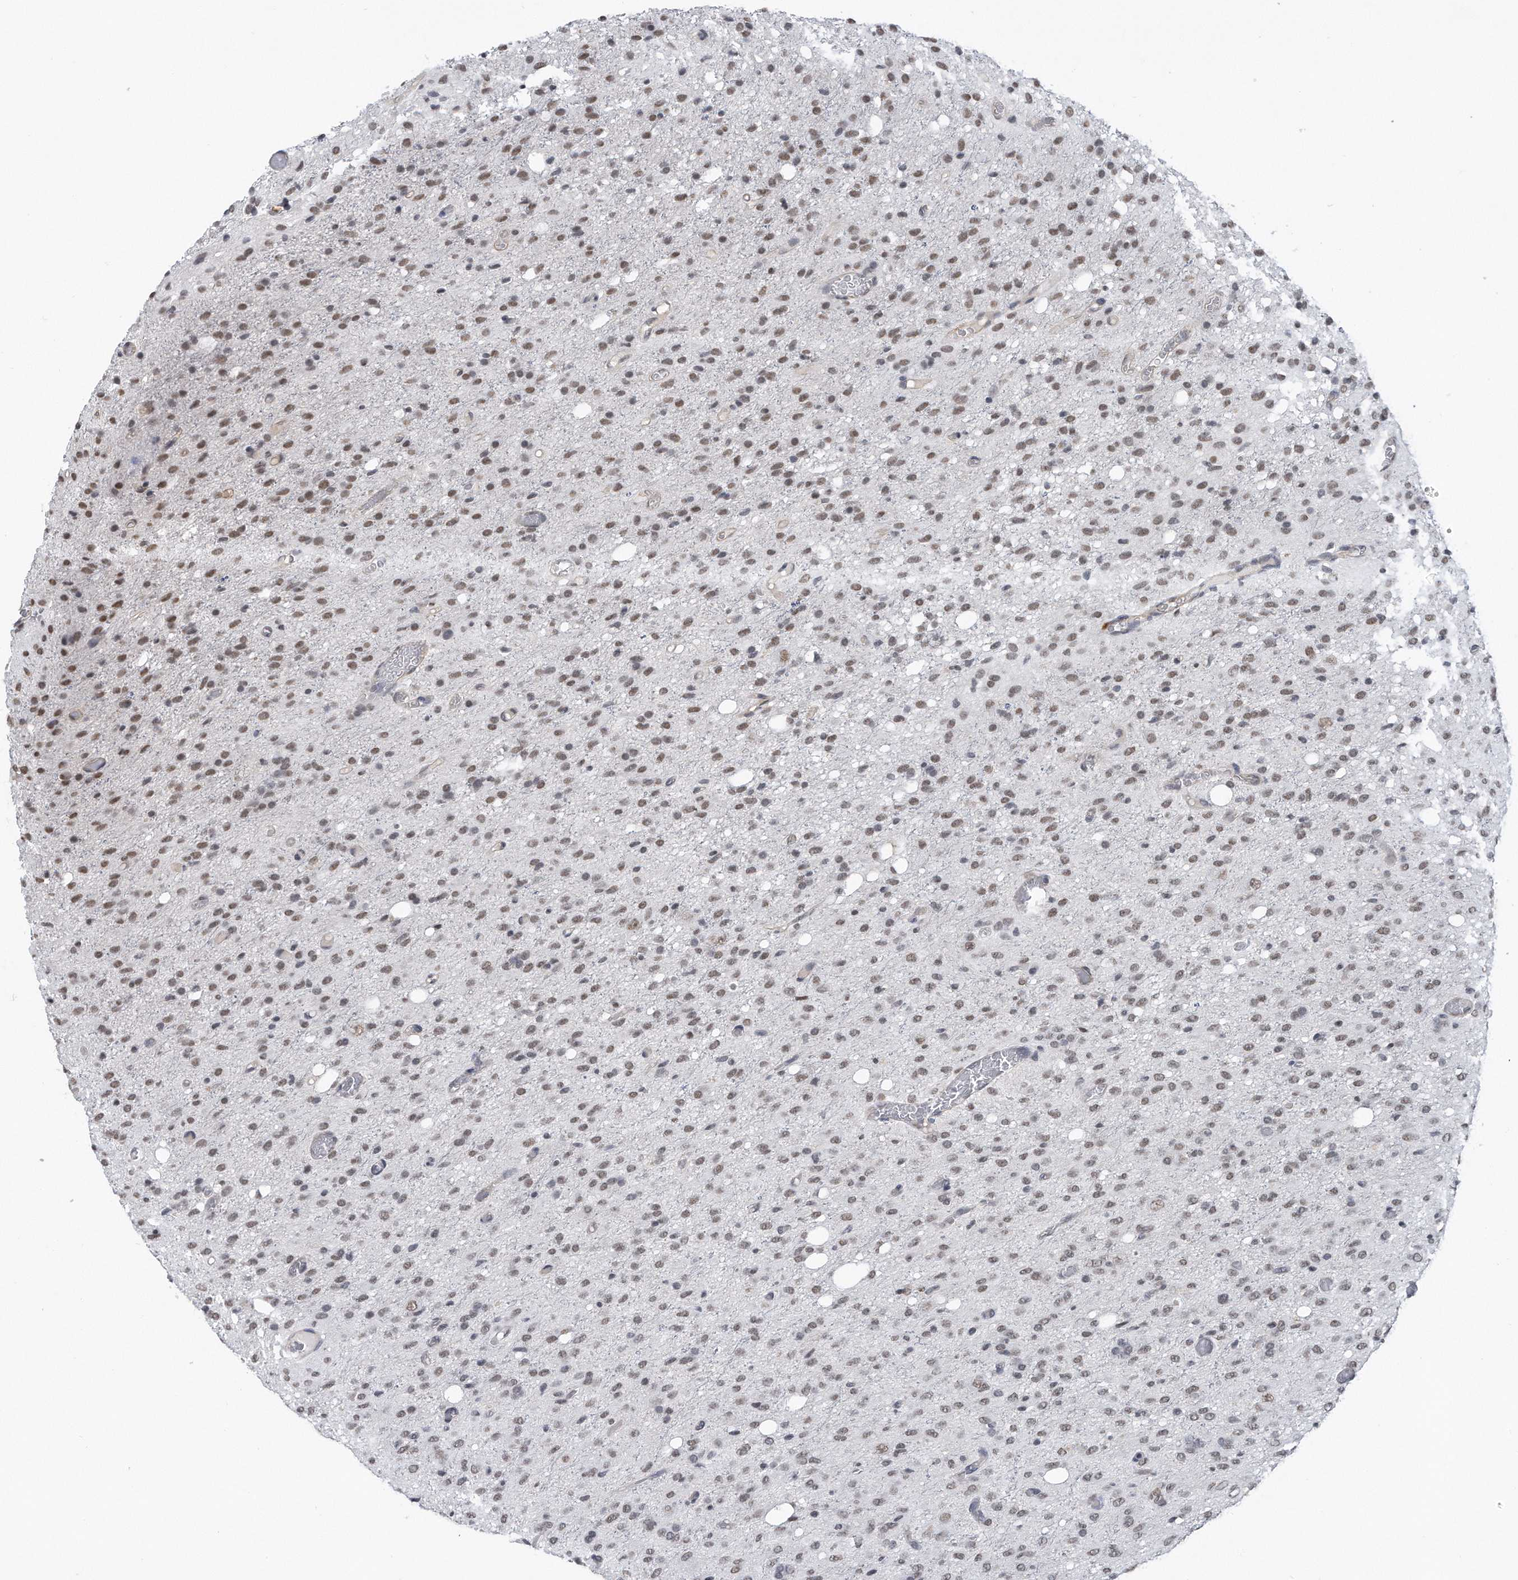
{"staining": {"intensity": "moderate", "quantity": ">75%", "location": "nuclear"}, "tissue": "glioma", "cell_type": "Tumor cells", "image_type": "cancer", "snomed": [{"axis": "morphology", "description": "Glioma, malignant, High grade"}, {"axis": "topography", "description": "Brain"}], "caption": "An image of malignant glioma (high-grade) stained for a protein demonstrates moderate nuclear brown staining in tumor cells.", "gene": "TP53INP1", "patient": {"sex": "female", "age": 59}}